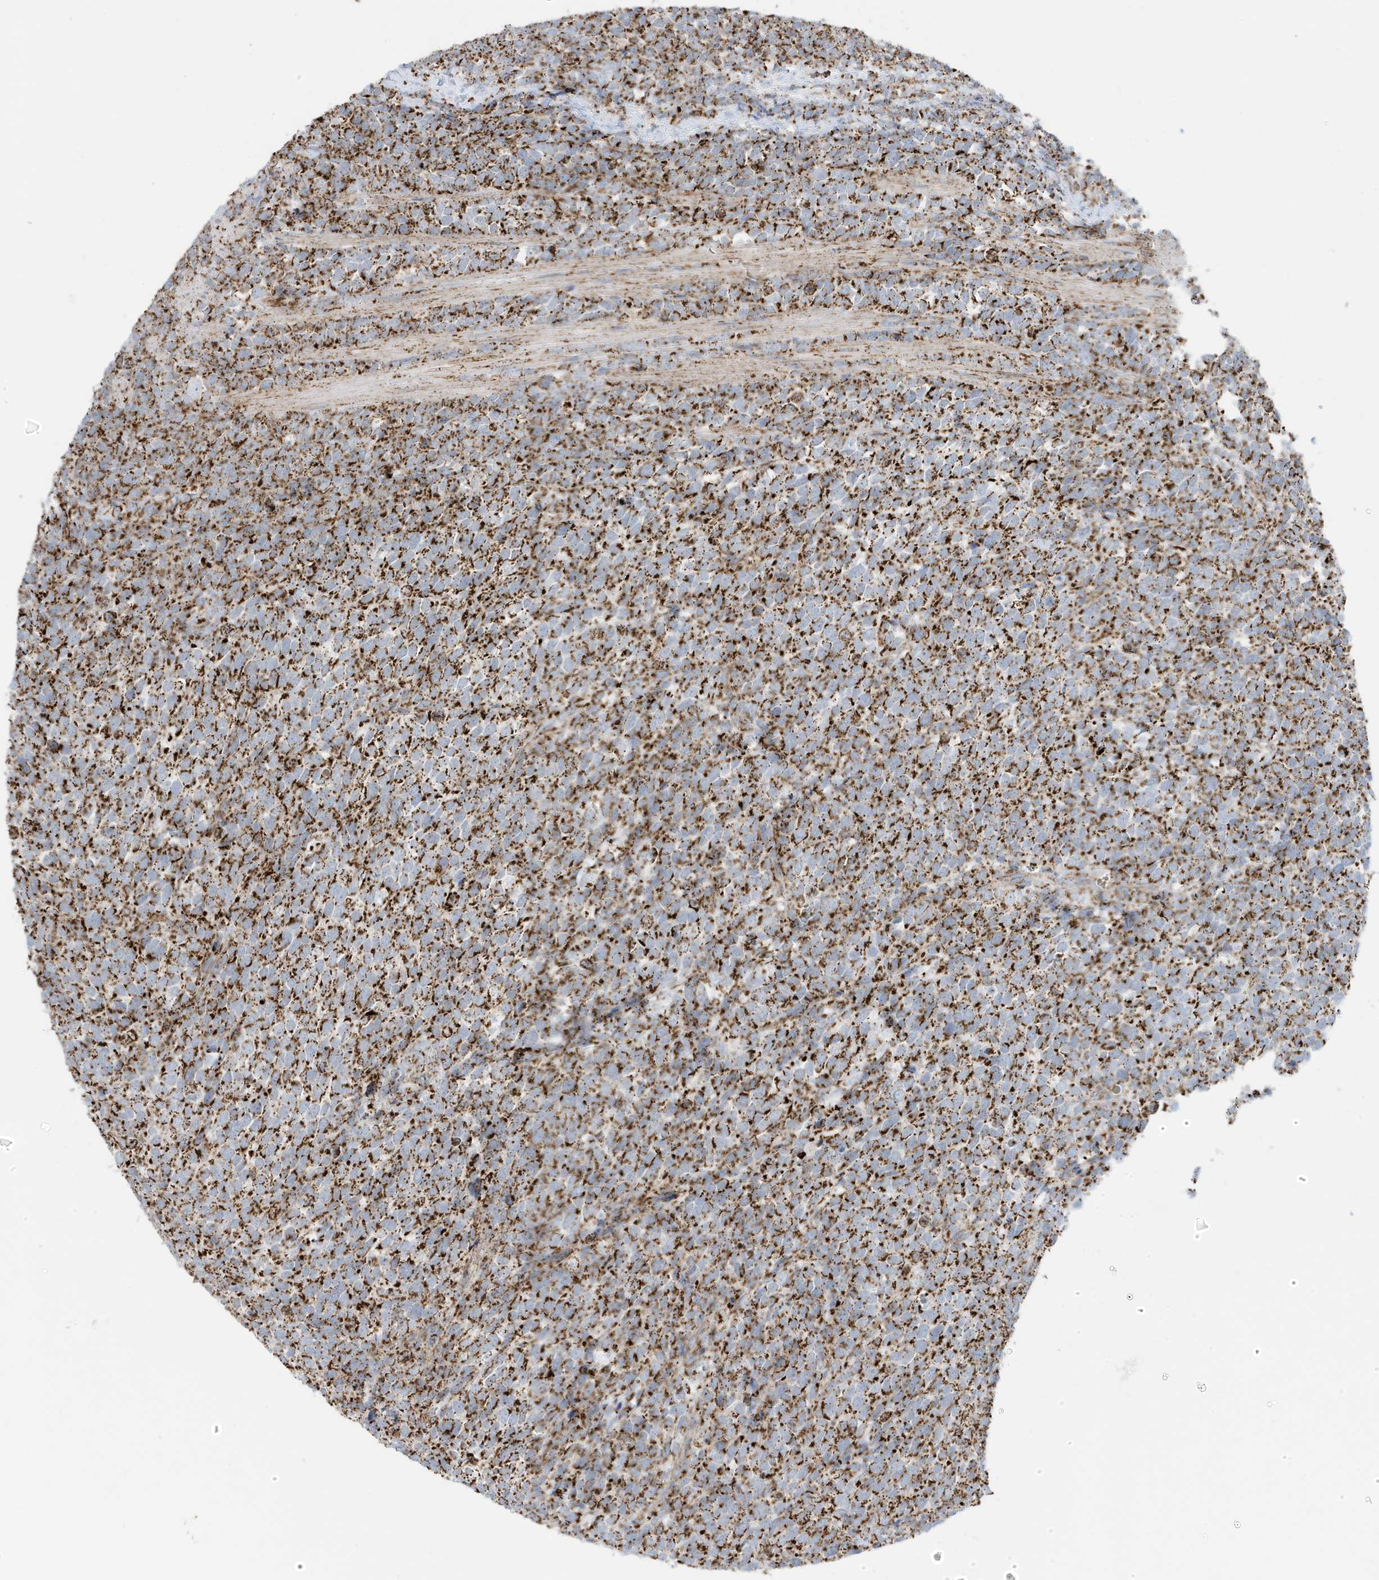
{"staining": {"intensity": "strong", "quantity": ">75%", "location": "cytoplasmic/membranous"}, "tissue": "urothelial cancer", "cell_type": "Tumor cells", "image_type": "cancer", "snomed": [{"axis": "morphology", "description": "Urothelial carcinoma, High grade"}, {"axis": "topography", "description": "Urinary bladder"}], "caption": "About >75% of tumor cells in urothelial carcinoma (high-grade) demonstrate strong cytoplasmic/membranous protein expression as visualized by brown immunohistochemical staining.", "gene": "ATP5ME", "patient": {"sex": "female", "age": 82}}